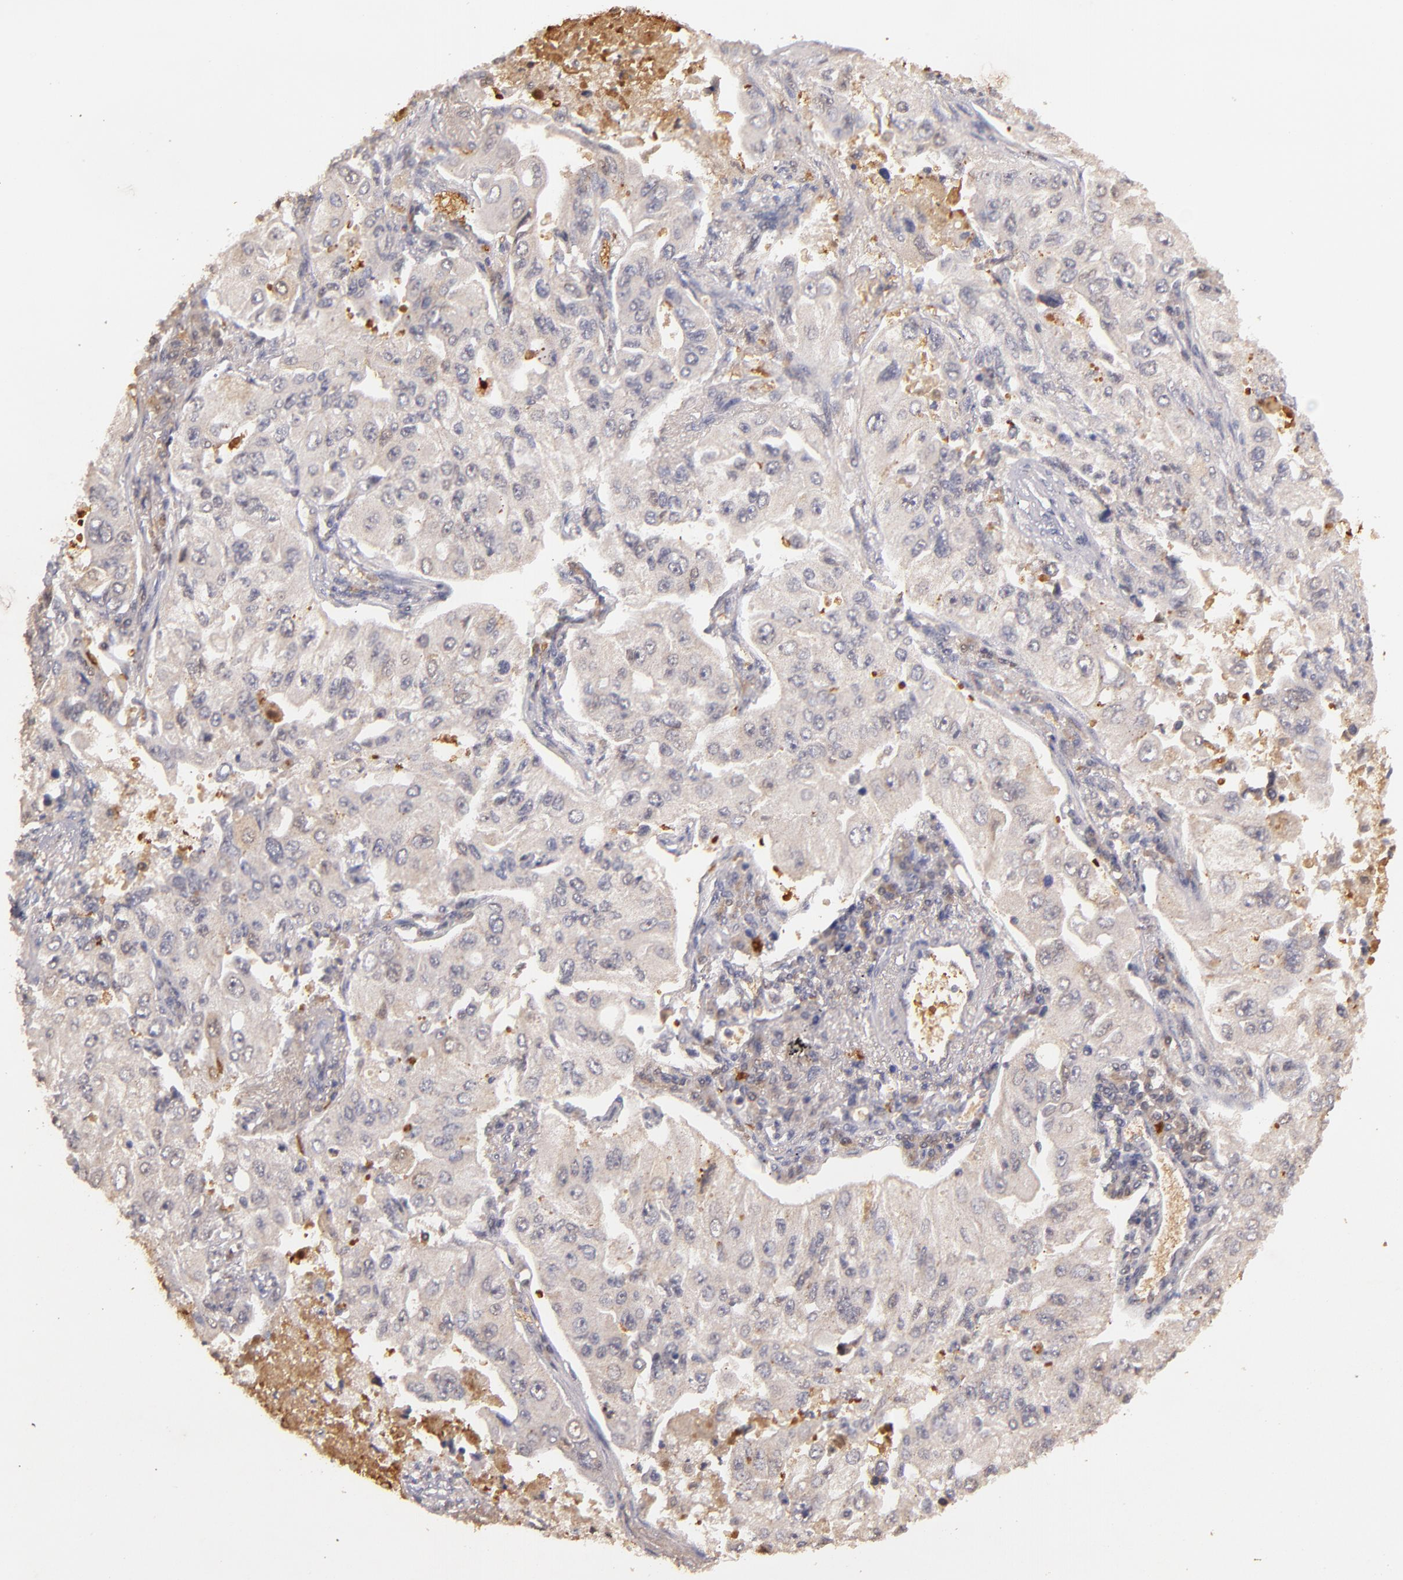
{"staining": {"intensity": "weak", "quantity": ">75%", "location": "cytoplasmic/membranous"}, "tissue": "lung cancer", "cell_type": "Tumor cells", "image_type": "cancer", "snomed": [{"axis": "morphology", "description": "Adenocarcinoma, NOS"}, {"axis": "topography", "description": "Lung"}], "caption": "This is an image of immunohistochemistry staining of lung cancer, which shows weak positivity in the cytoplasmic/membranous of tumor cells.", "gene": "SERPINC1", "patient": {"sex": "male", "age": 84}}